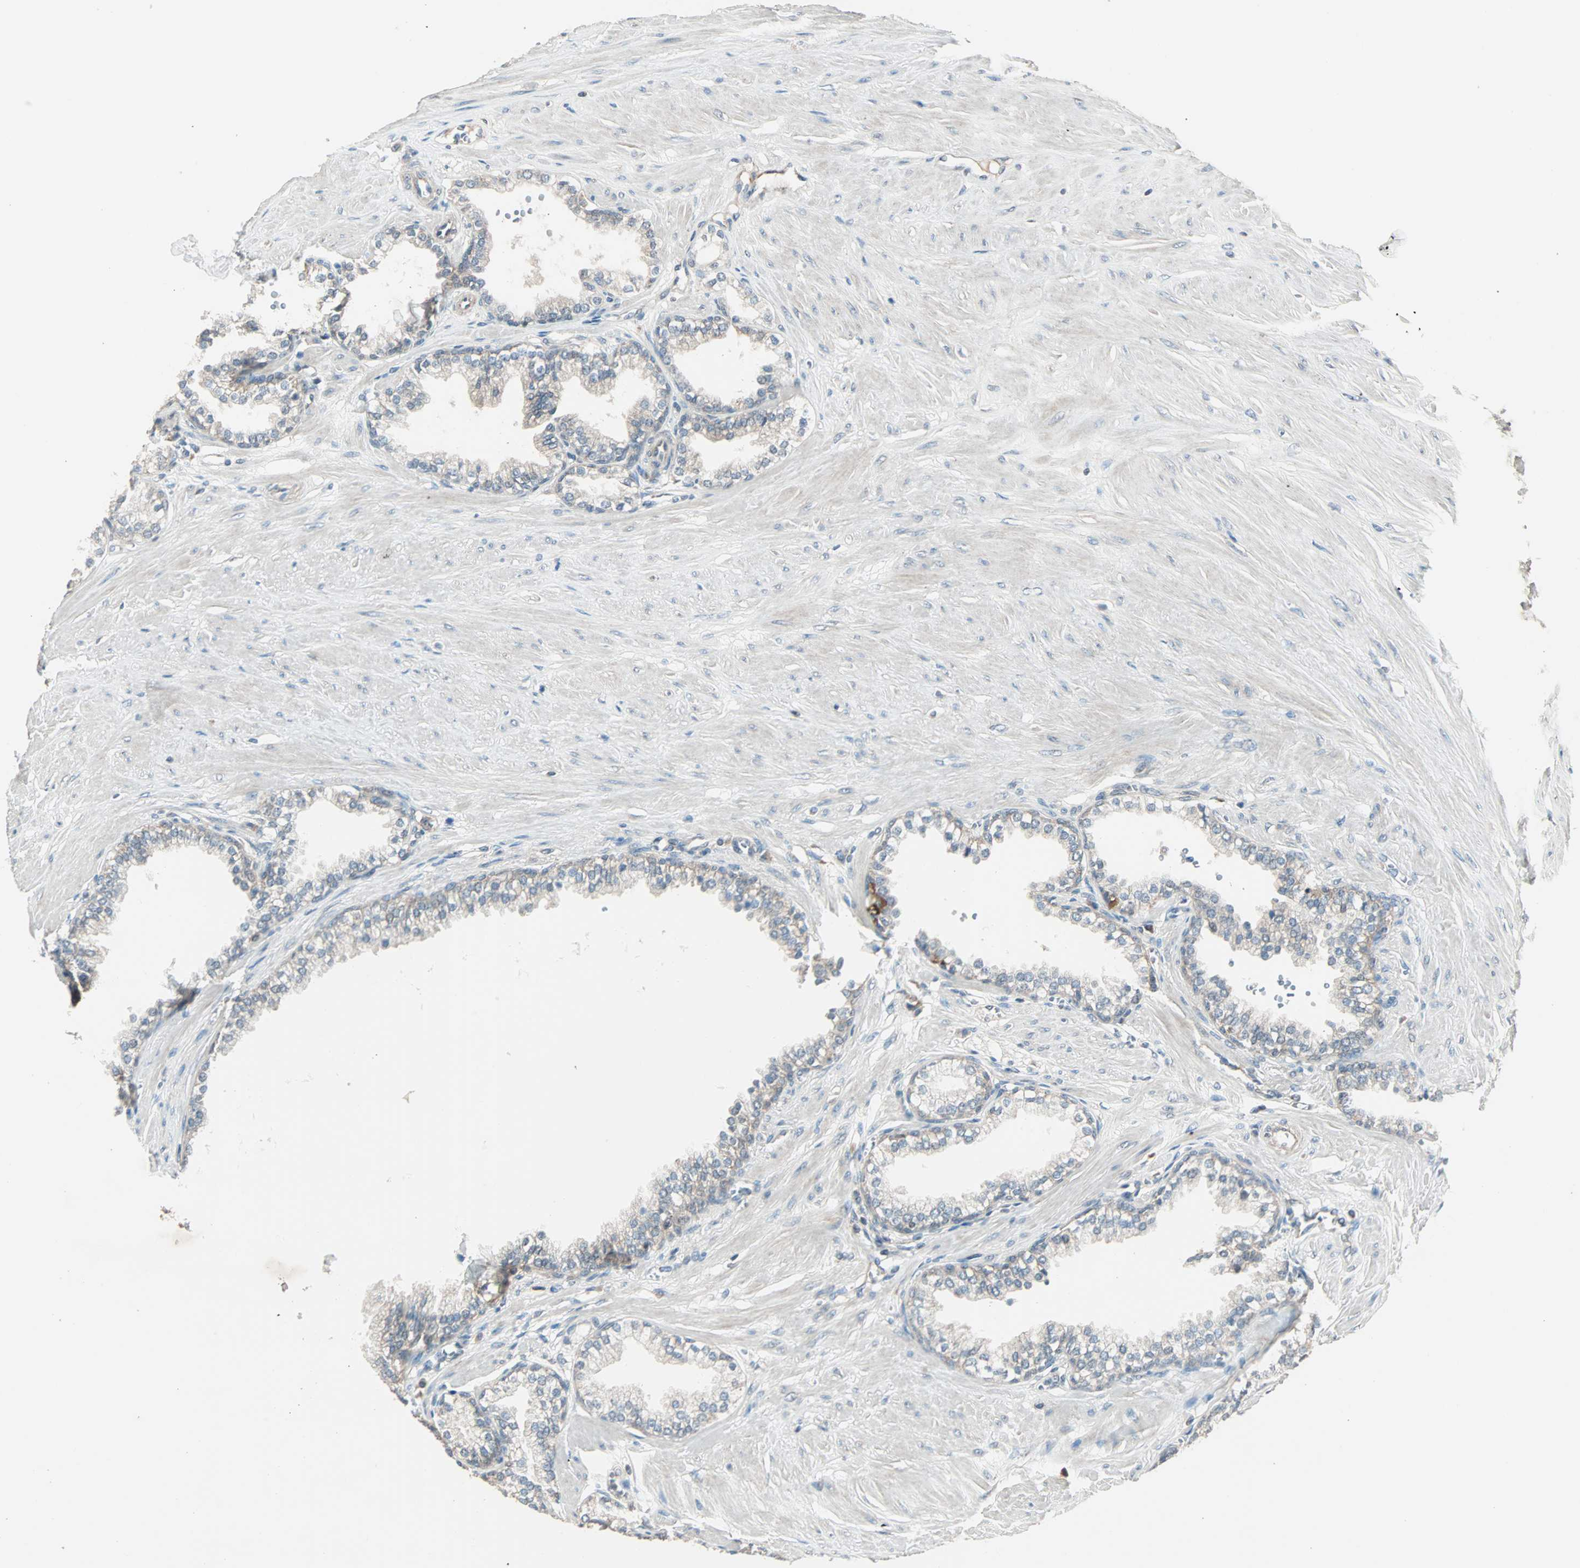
{"staining": {"intensity": "weak", "quantity": "<25%", "location": "cytoplasmic/membranous"}, "tissue": "prostate", "cell_type": "Glandular cells", "image_type": "normal", "snomed": [{"axis": "morphology", "description": "Normal tissue, NOS"}, {"axis": "topography", "description": "Prostate"}], "caption": "Immunohistochemistry of normal prostate shows no positivity in glandular cells. (Brightfield microscopy of DAB (3,3'-diaminobenzidine) immunohistochemistry (IHC) at high magnification).", "gene": "MAP3K21", "patient": {"sex": "male", "age": 64}}